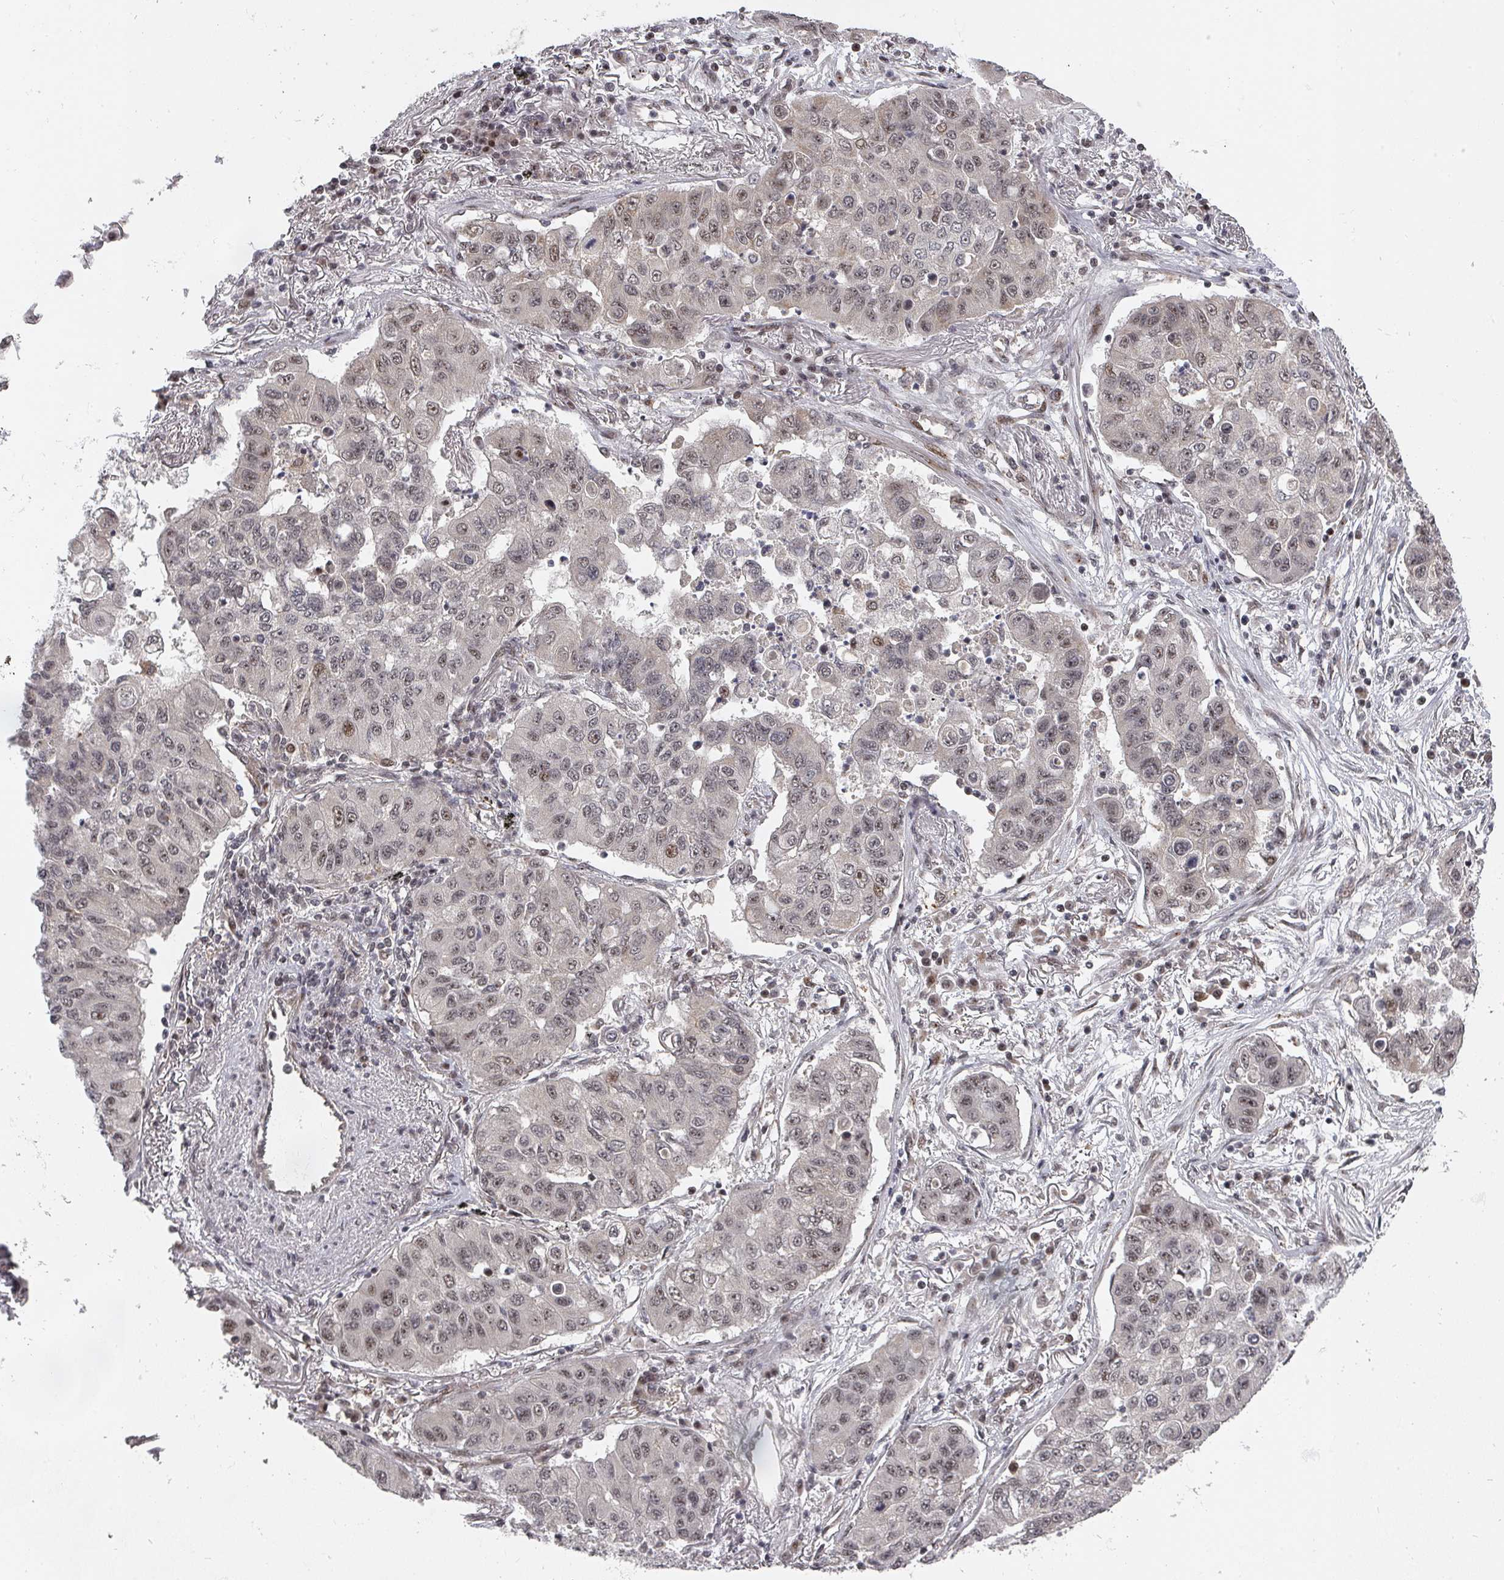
{"staining": {"intensity": "weak", "quantity": ">75%", "location": "nuclear"}, "tissue": "lung cancer", "cell_type": "Tumor cells", "image_type": "cancer", "snomed": [{"axis": "morphology", "description": "Squamous cell carcinoma, NOS"}, {"axis": "topography", "description": "Lung"}], "caption": "The photomicrograph displays a brown stain indicating the presence of a protein in the nuclear of tumor cells in lung cancer (squamous cell carcinoma).", "gene": "KIF1C", "patient": {"sex": "male", "age": 74}}